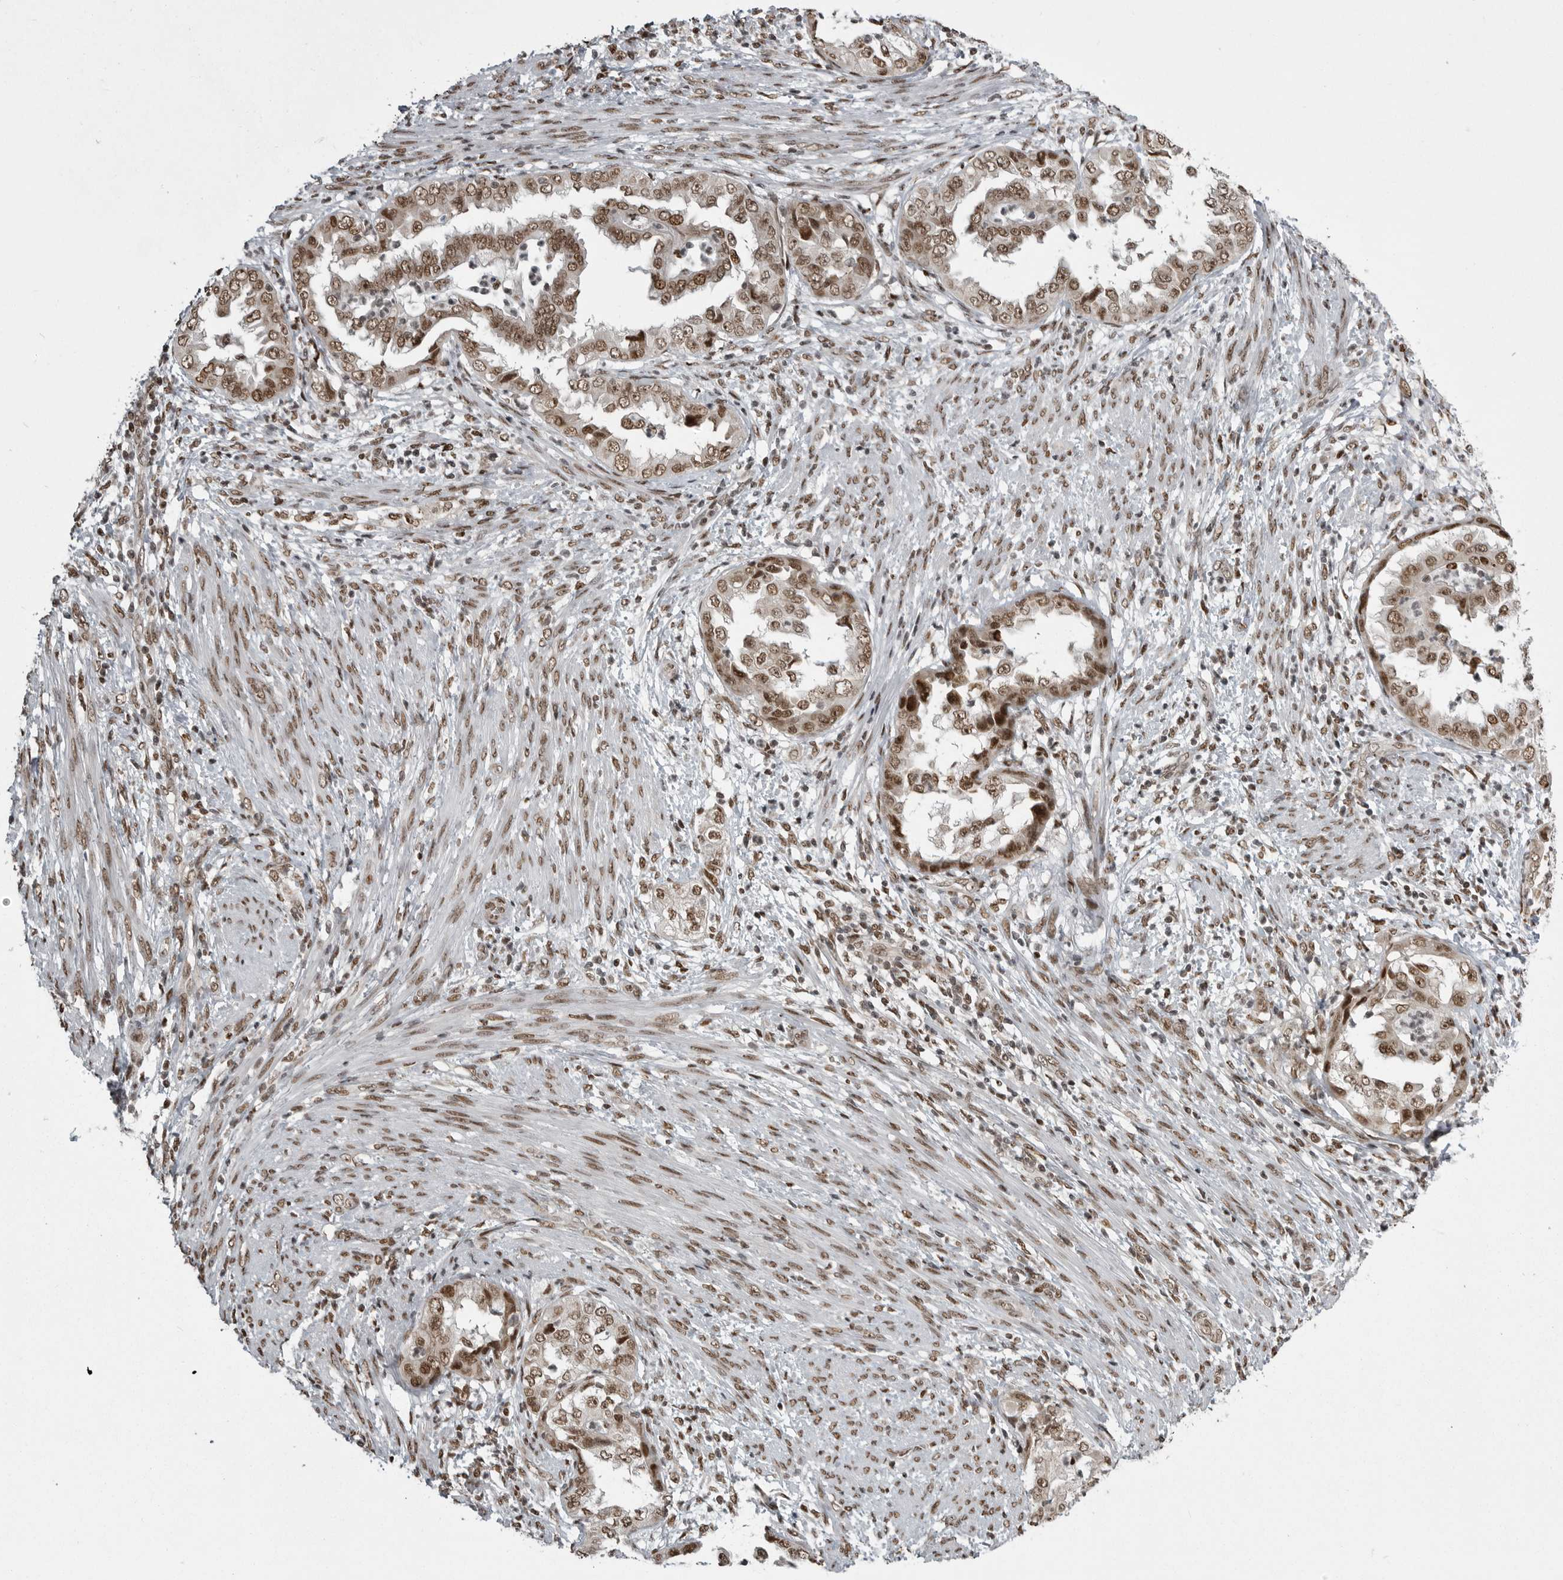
{"staining": {"intensity": "moderate", "quantity": ">75%", "location": "nuclear"}, "tissue": "endometrial cancer", "cell_type": "Tumor cells", "image_type": "cancer", "snomed": [{"axis": "morphology", "description": "Adenocarcinoma, NOS"}, {"axis": "topography", "description": "Endometrium"}], "caption": "Endometrial cancer (adenocarcinoma) stained for a protein (brown) shows moderate nuclear positive expression in about >75% of tumor cells.", "gene": "YAF2", "patient": {"sex": "female", "age": 85}}